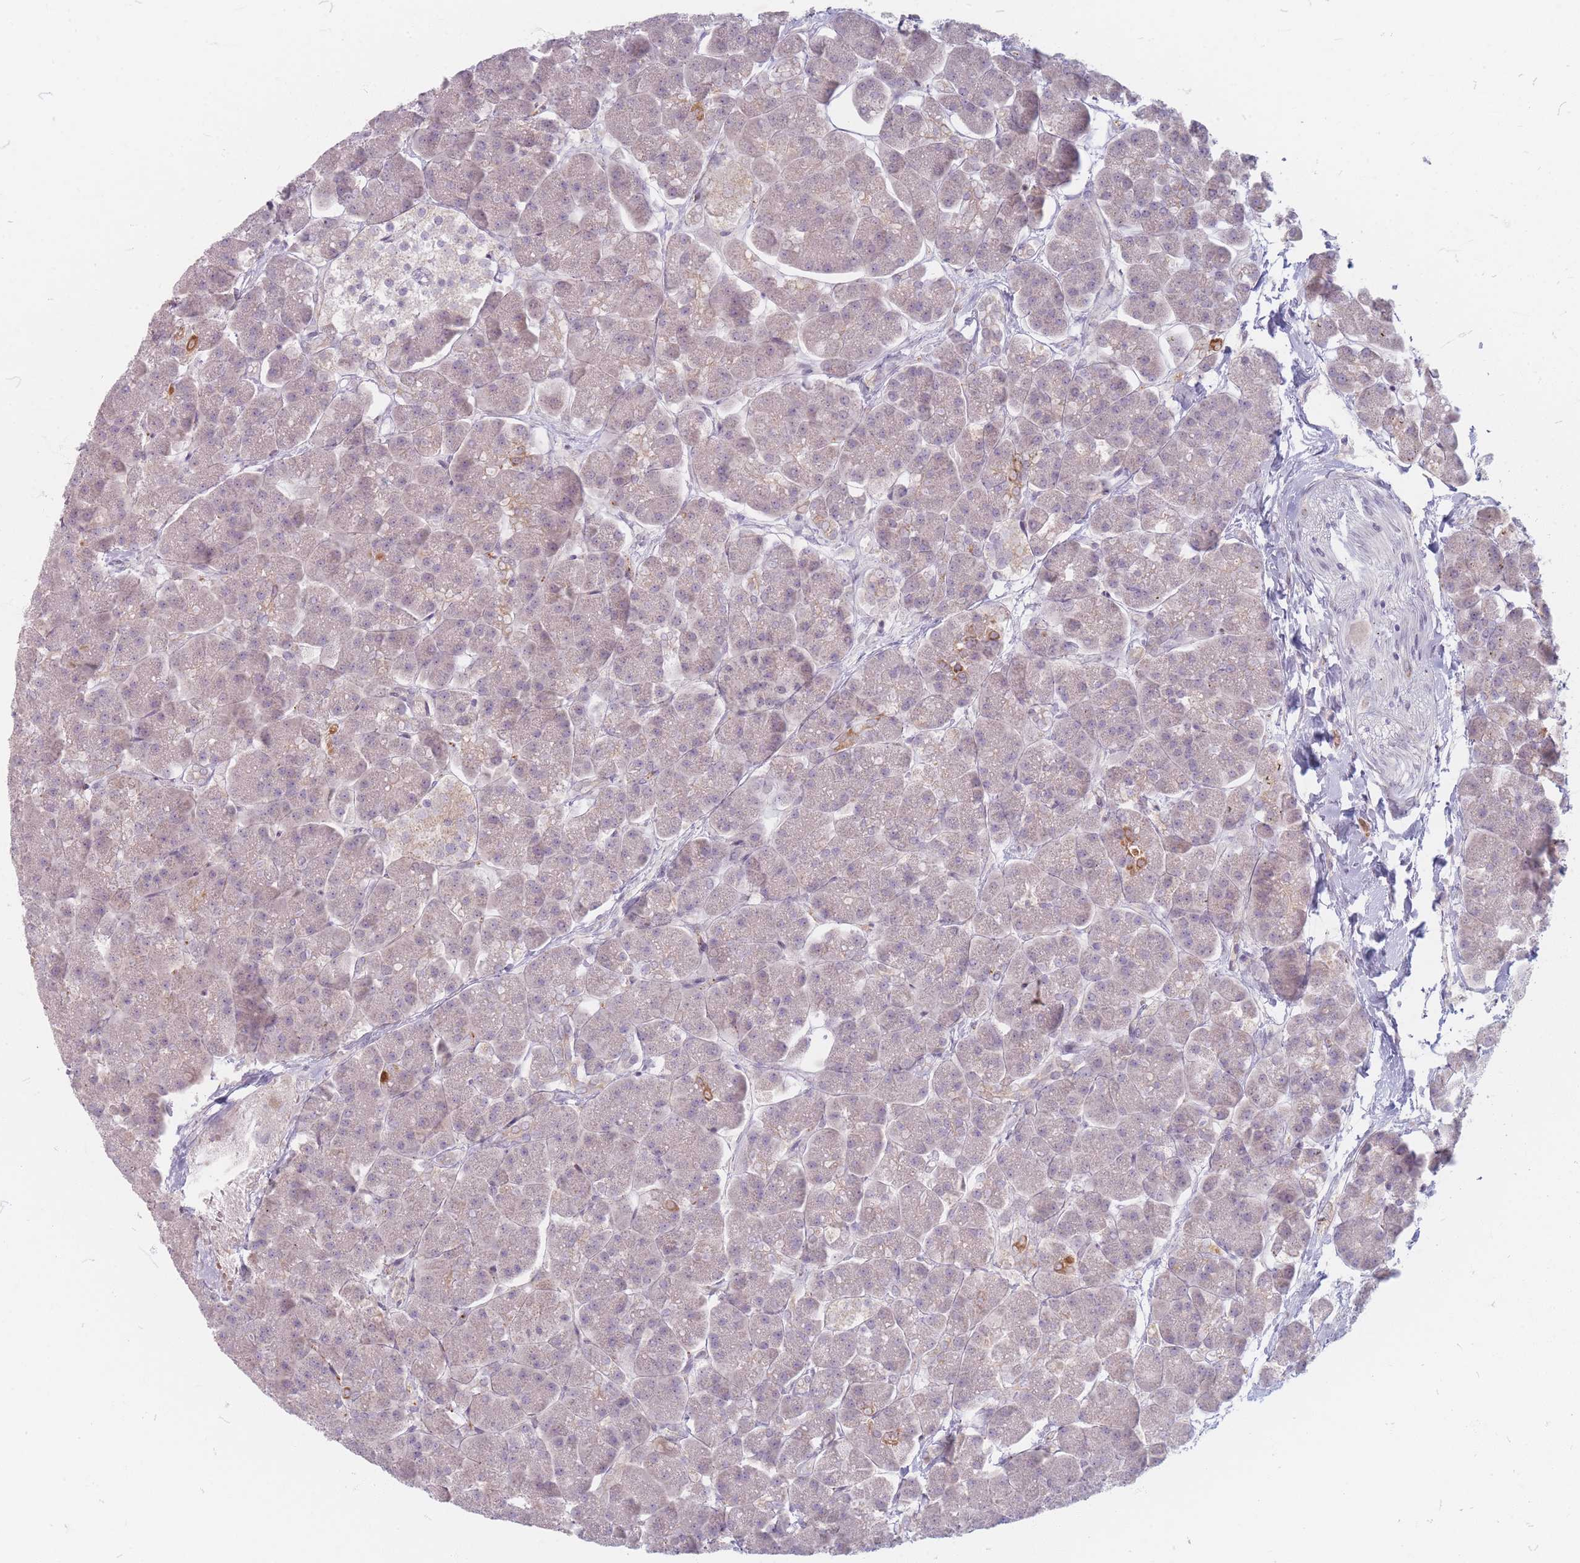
{"staining": {"intensity": "moderate", "quantity": "<25%", "location": "cytoplasmic/membranous"}, "tissue": "pancreas", "cell_type": "Exocrine glandular cells", "image_type": "normal", "snomed": [{"axis": "morphology", "description": "Normal tissue, NOS"}, {"axis": "topography", "description": "Pancreas"}, {"axis": "topography", "description": "Peripheral nerve tissue"}], "caption": "Immunohistochemical staining of normal human pancreas demonstrates moderate cytoplasmic/membranous protein positivity in approximately <25% of exocrine glandular cells. Ihc stains the protein in brown and the nuclei are stained blue.", "gene": "CHCHD7", "patient": {"sex": "male", "age": 54}}